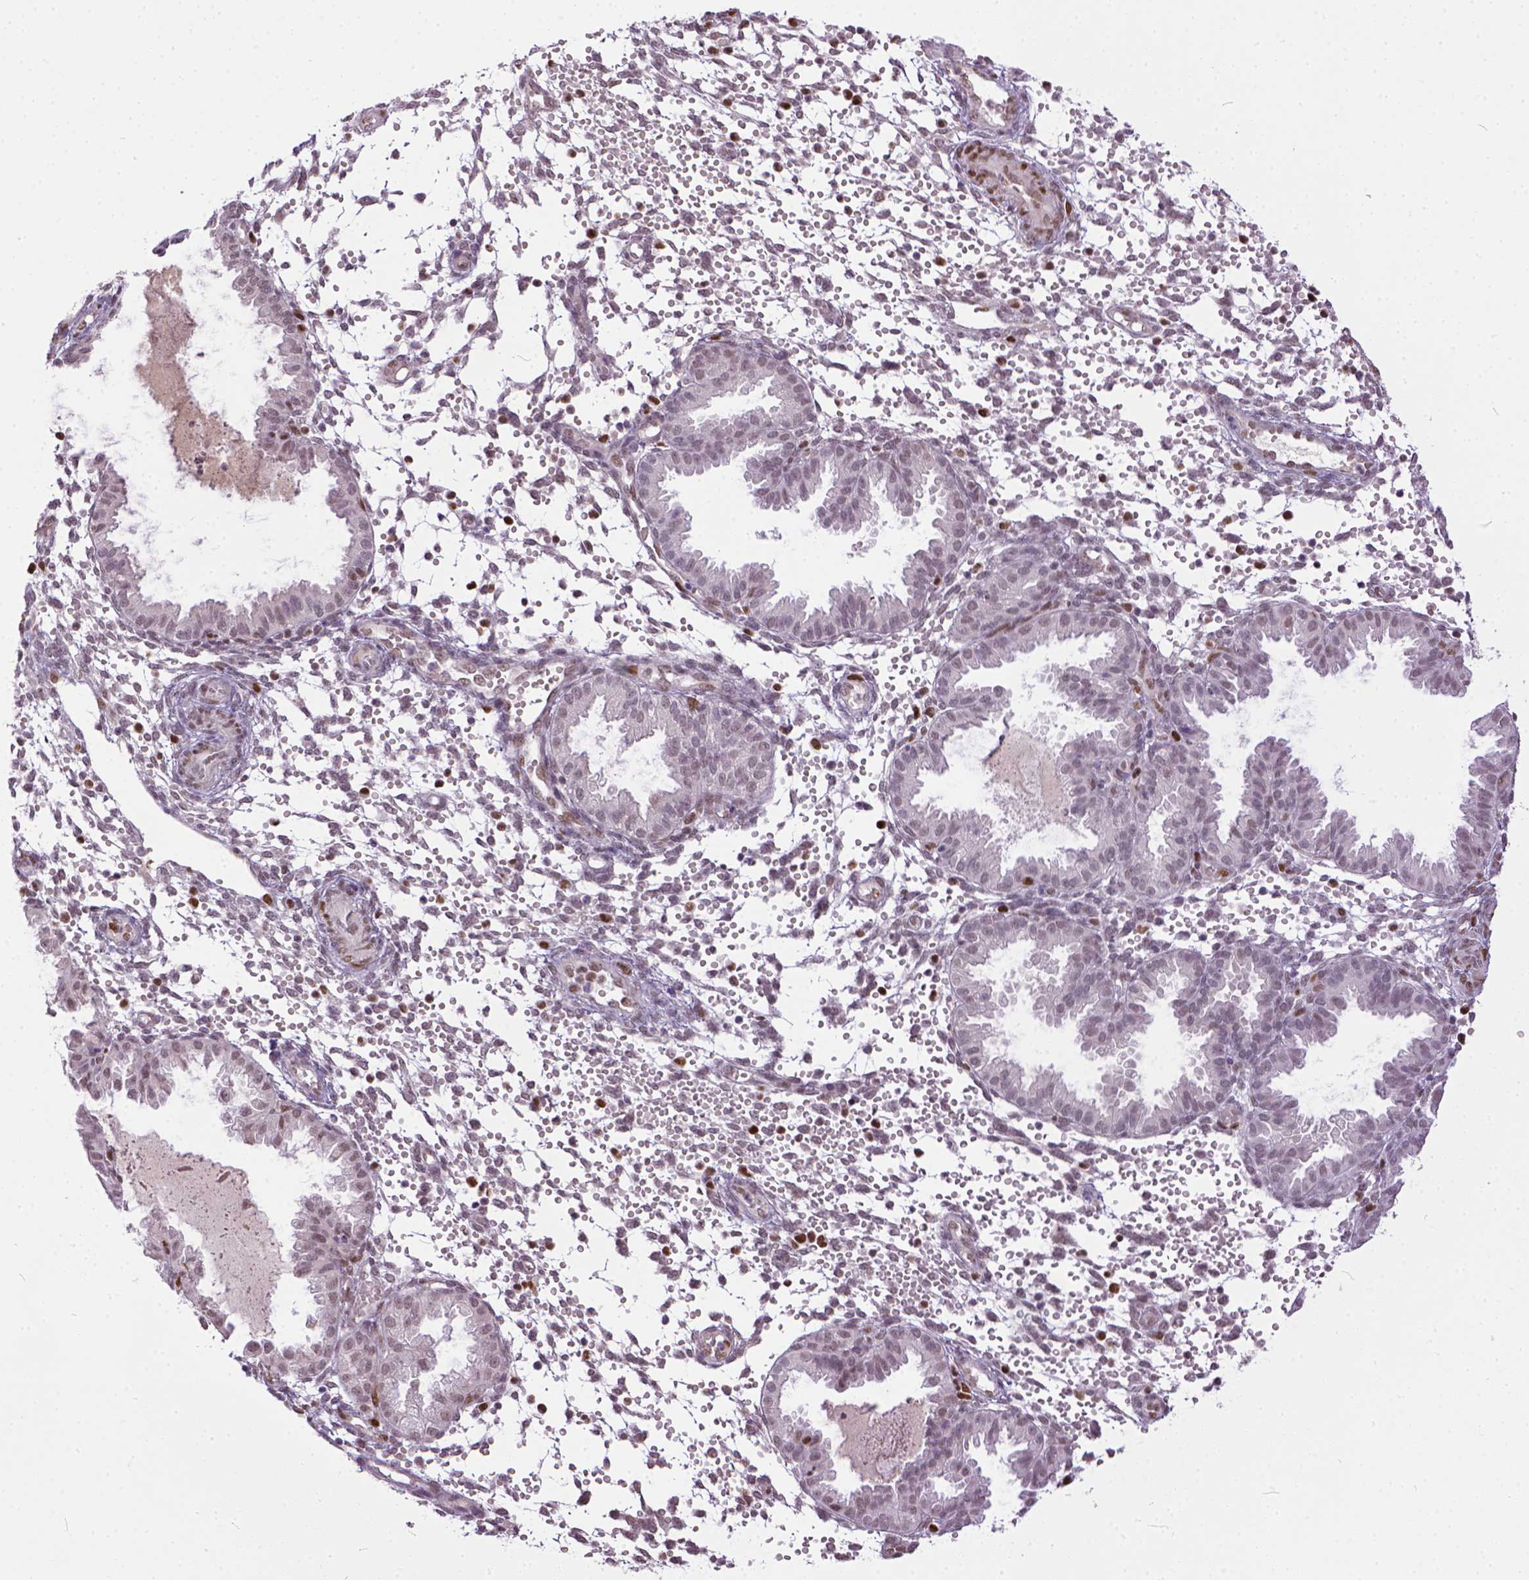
{"staining": {"intensity": "weak", "quantity": "25%-75%", "location": "nuclear"}, "tissue": "endometrium", "cell_type": "Cells in endometrial stroma", "image_type": "normal", "snomed": [{"axis": "morphology", "description": "Normal tissue, NOS"}, {"axis": "topography", "description": "Endometrium"}], "caption": "Benign endometrium reveals weak nuclear expression in about 25%-75% of cells in endometrial stroma The staining was performed using DAB, with brown indicating positive protein expression. Nuclei are stained blue with hematoxylin..", "gene": "ERCC1", "patient": {"sex": "female", "age": 33}}